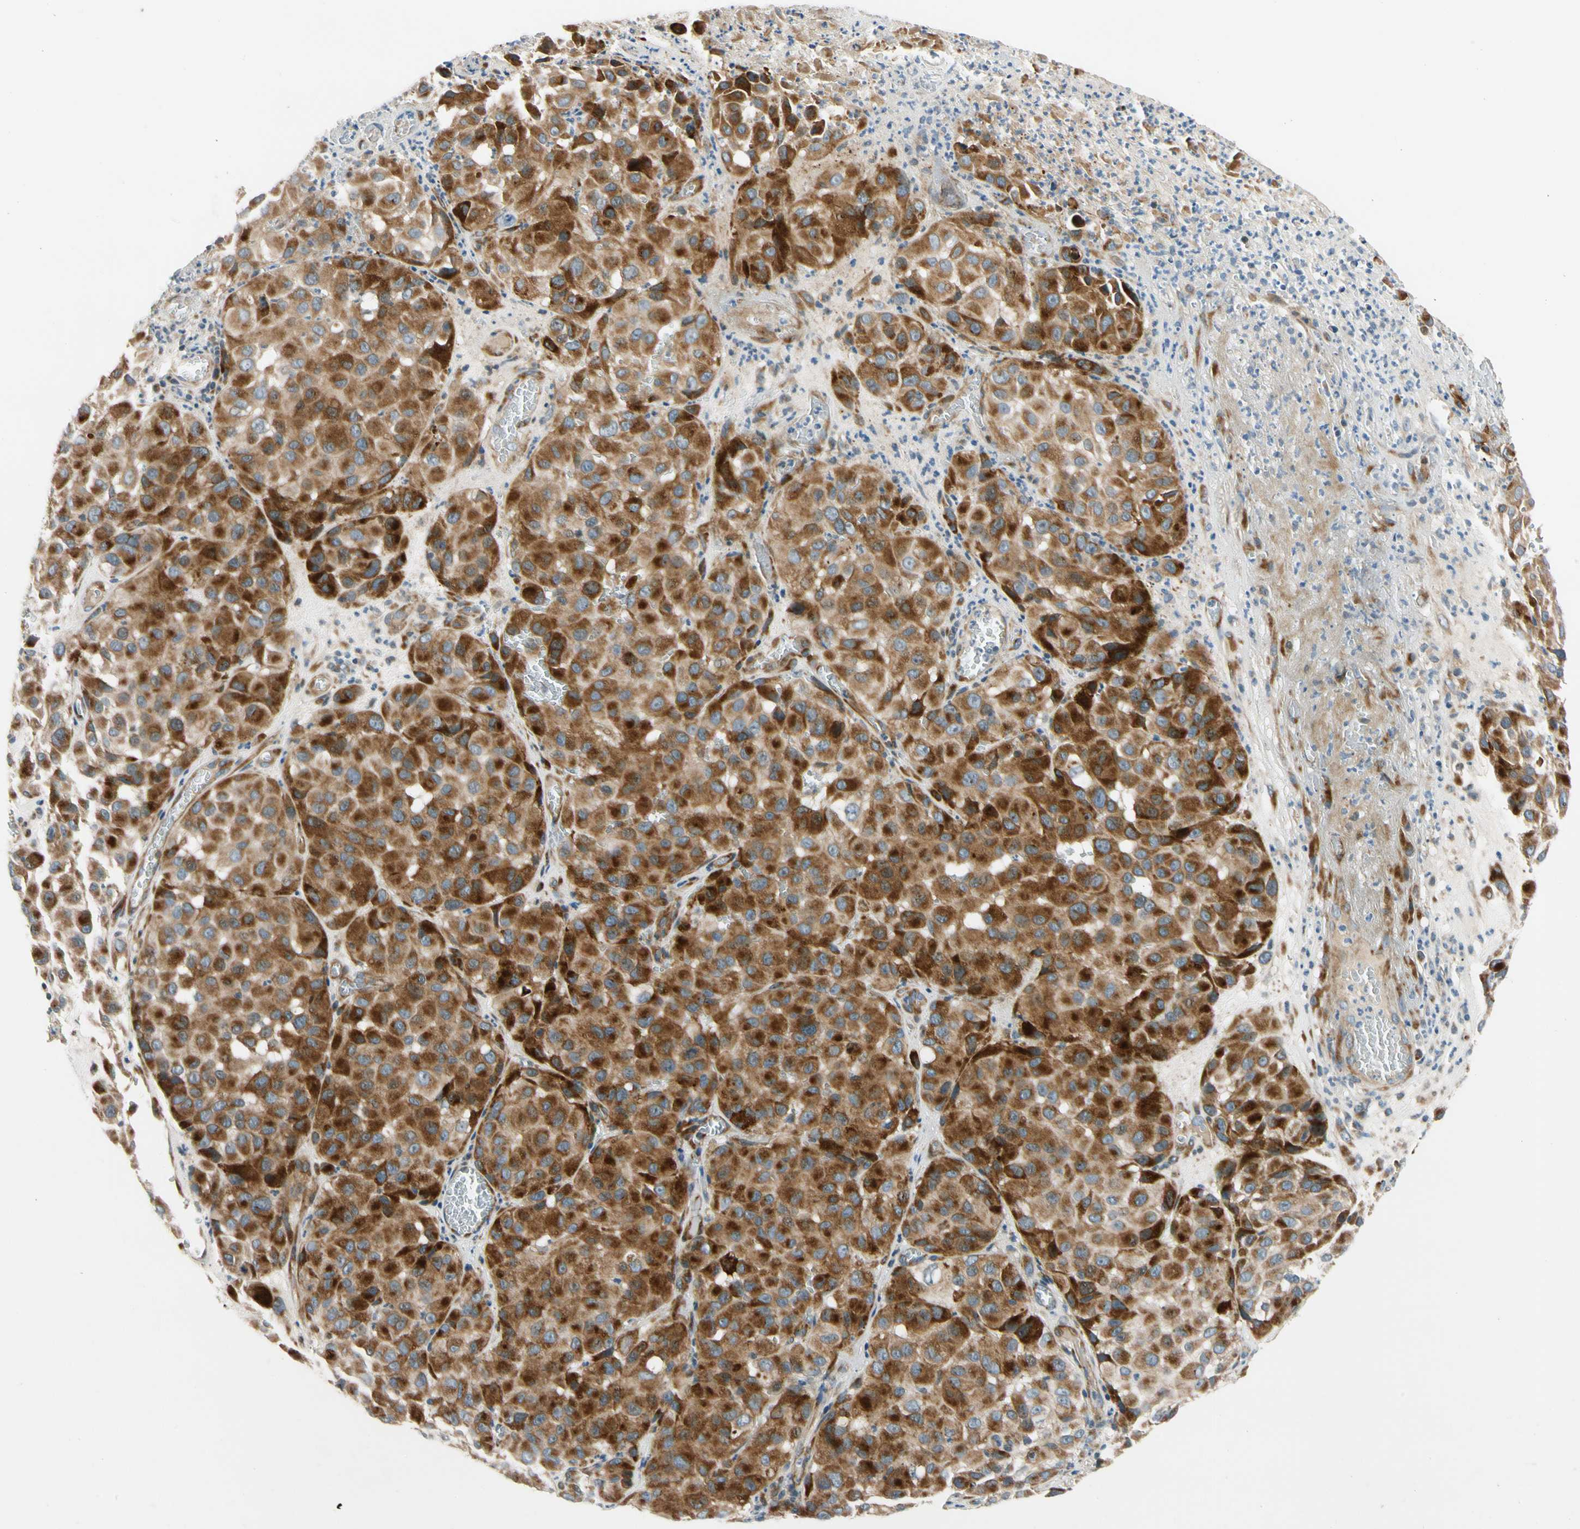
{"staining": {"intensity": "strong", "quantity": ">75%", "location": "cytoplasmic/membranous"}, "tissue": "melanoma", "cell_type": "Tumor cells", "image_type": "cancer", "snomed": [{"axis": "morphology", "description": "Malignant melanoma, NOS"}, {"axis": "topography", "description": "Skin"}], "caption": "Malignant melanoma stained for a protein demonstrates strong cytoplasmic/membranous positivity in tumor cells. The staining is performed using DAB (3,3'-diaminobenzidine) brown chromogen to label protein expression. The nuclei are counter-stained blue using hematoxylin.", "gene": "MST1R", "patient": {"sex": "female", "age": 21}}